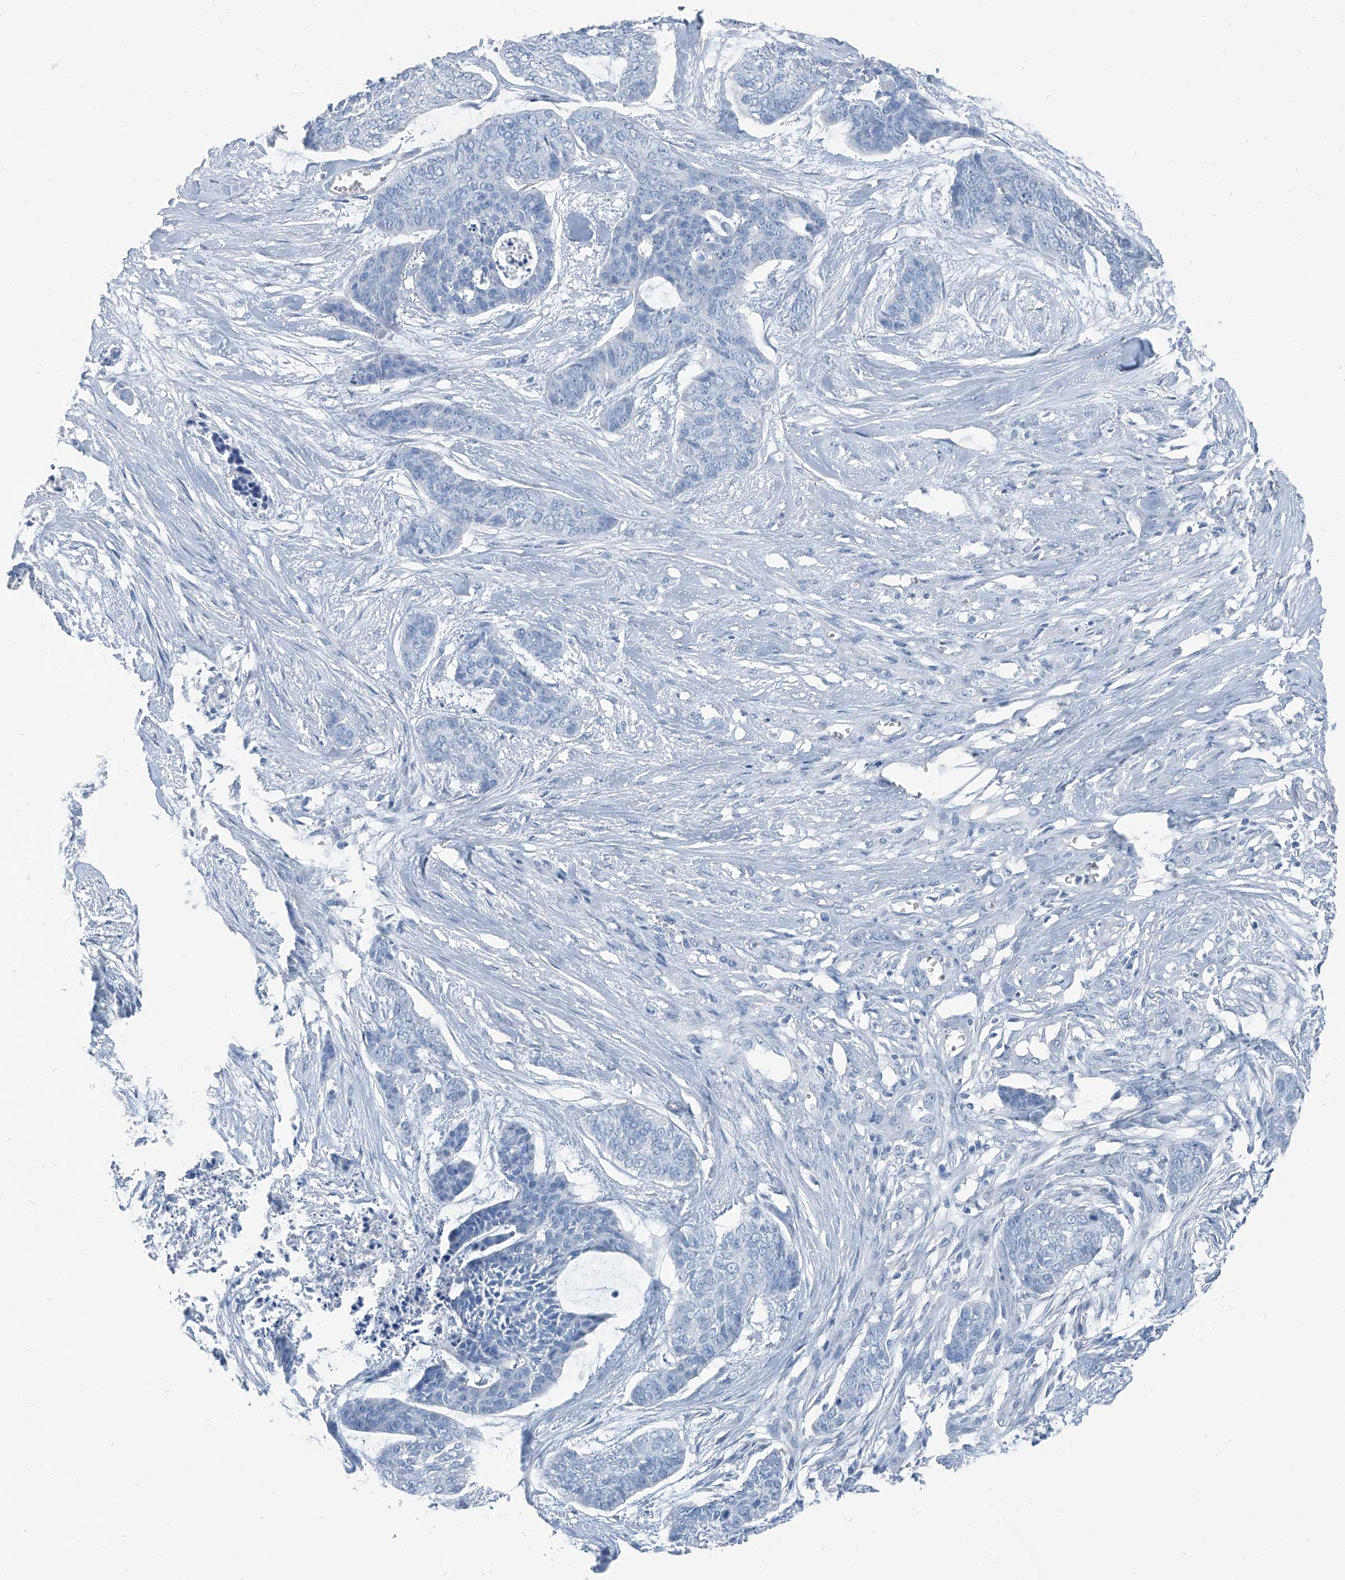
{"staining": {"intensity": "negative", "quantity": "none", "location": "none"}, "tissue": "skin cancer", "cell_type": "Tumor cells", "image_type": "cancer", "snomed": [{"axis": "morphology", "description": "Basal cell carcinoma"}, {"axis": "topography", "description": "Skin"}], "caption": "A histopathology image of human skin cancer (basal cell carcinoma) is negative for staining in tumor cells.", "gene": "RGN", "patient": {"sex": "female", "age": 64}}